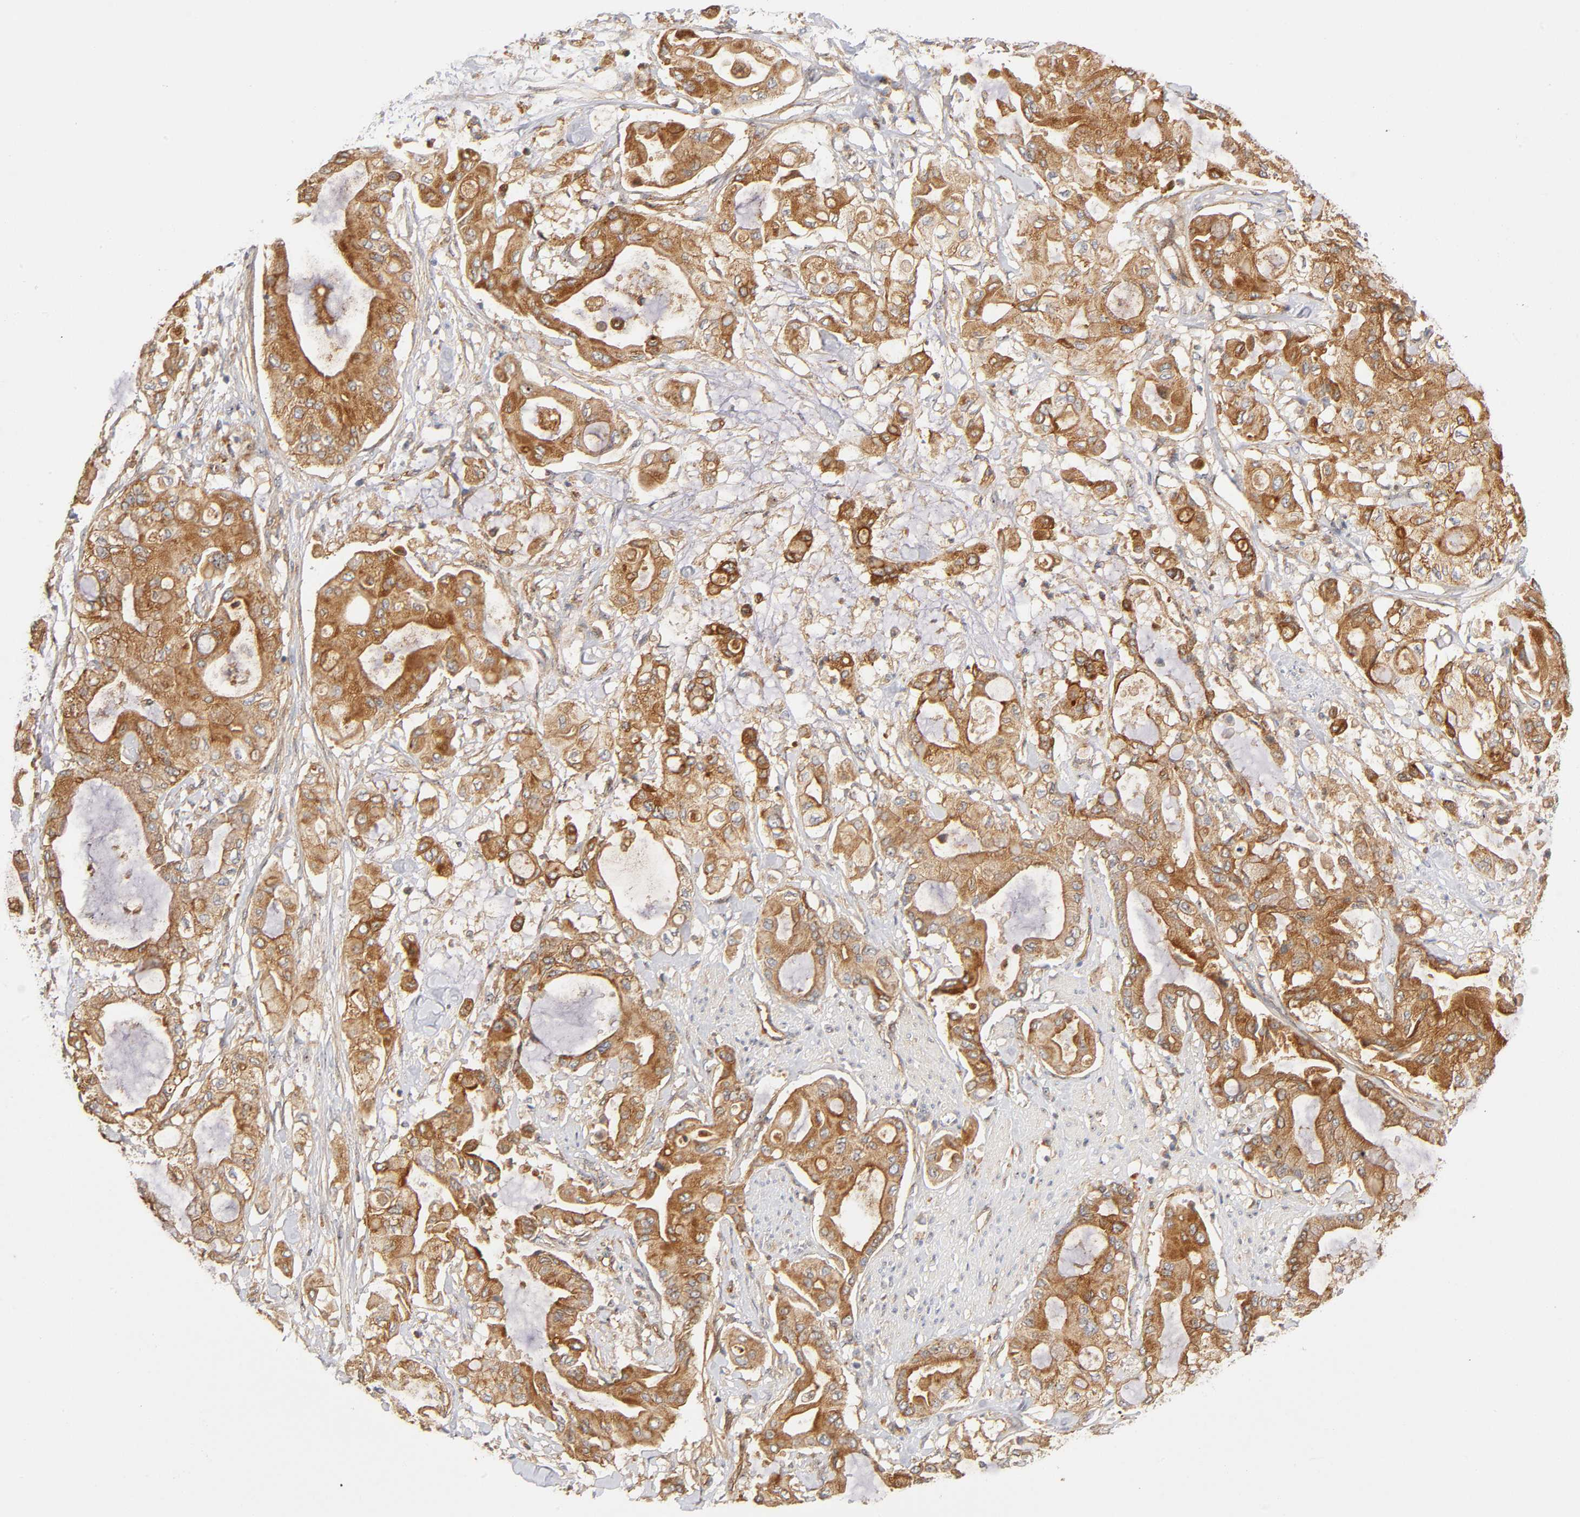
{"staining": {"intensity": "moderate", "quantity": ">75%", "location": "cytoplasmic/membranous"}, "tissue": "pancreatic cancer", "cell_type": "Tumor cells", "image_type": "cancer", "snomed": [{"axis": "morphology", "description": "Adenocarcinoma, NOS"}, {"axis": "morphology", "description": "Adenocarcinoma, metastatic, NOS"}, {"axis": "topography", "description": "Lymph node"}, {"axis": "topography", "description": "Pancreas"}, {"axis": "topography", "description": "Duodenum"}], "caption": "High-magnification brightfield microscopy of pancreatic cancer stained with DAB (brown) and counterstained with hematoxylin (blue). tumor cells exhibit moderate cytoplasmic/membranous expression is seen in about>75% of cells.", "gene": "PLD1", "patient": {"sex": "female", "age": 64}}